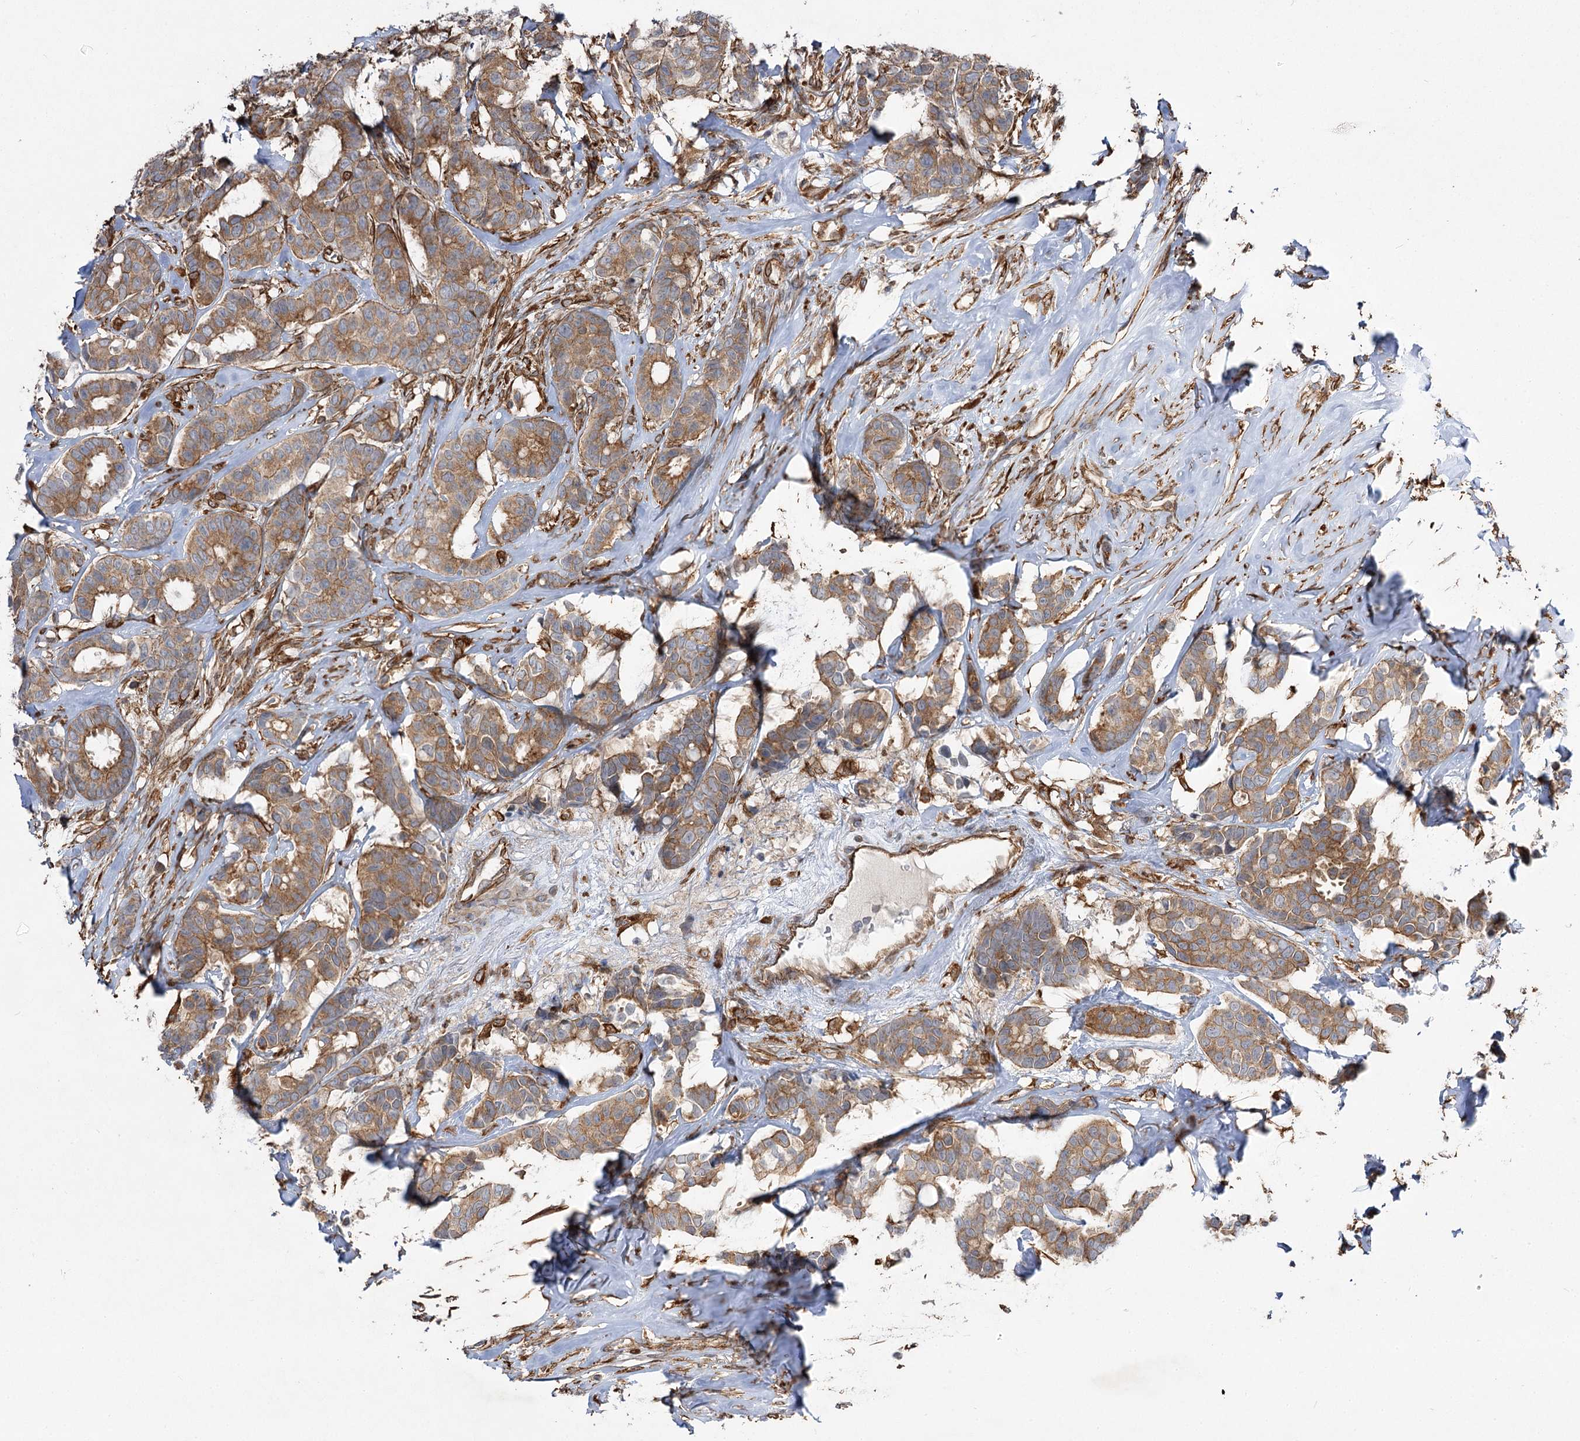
{"staining": {"intensity": "moderate", "quantity": ">75%", "location": "cytoplasmic/membranous"}, "tissue": "breast cancer", "cell_type": "Tumor cells", "image_type": "cancer", "snomed": [{"axis": "morphology", "description": "Duct carcinoma"}, {"axis": "topography", "description": "Breast"}], "caption": "This micrograph demonstrates intraductal carcinoma (breast) stained with immunohistochemistry (IHC) to label a protein in brown. The cytoplasmic/membranous of tumor cells show moderate positivity for the protein. Nuclei are counter-stained blue.", "gene": "SH3BP5L", "patient": {"sex": "female", "age": 87}}